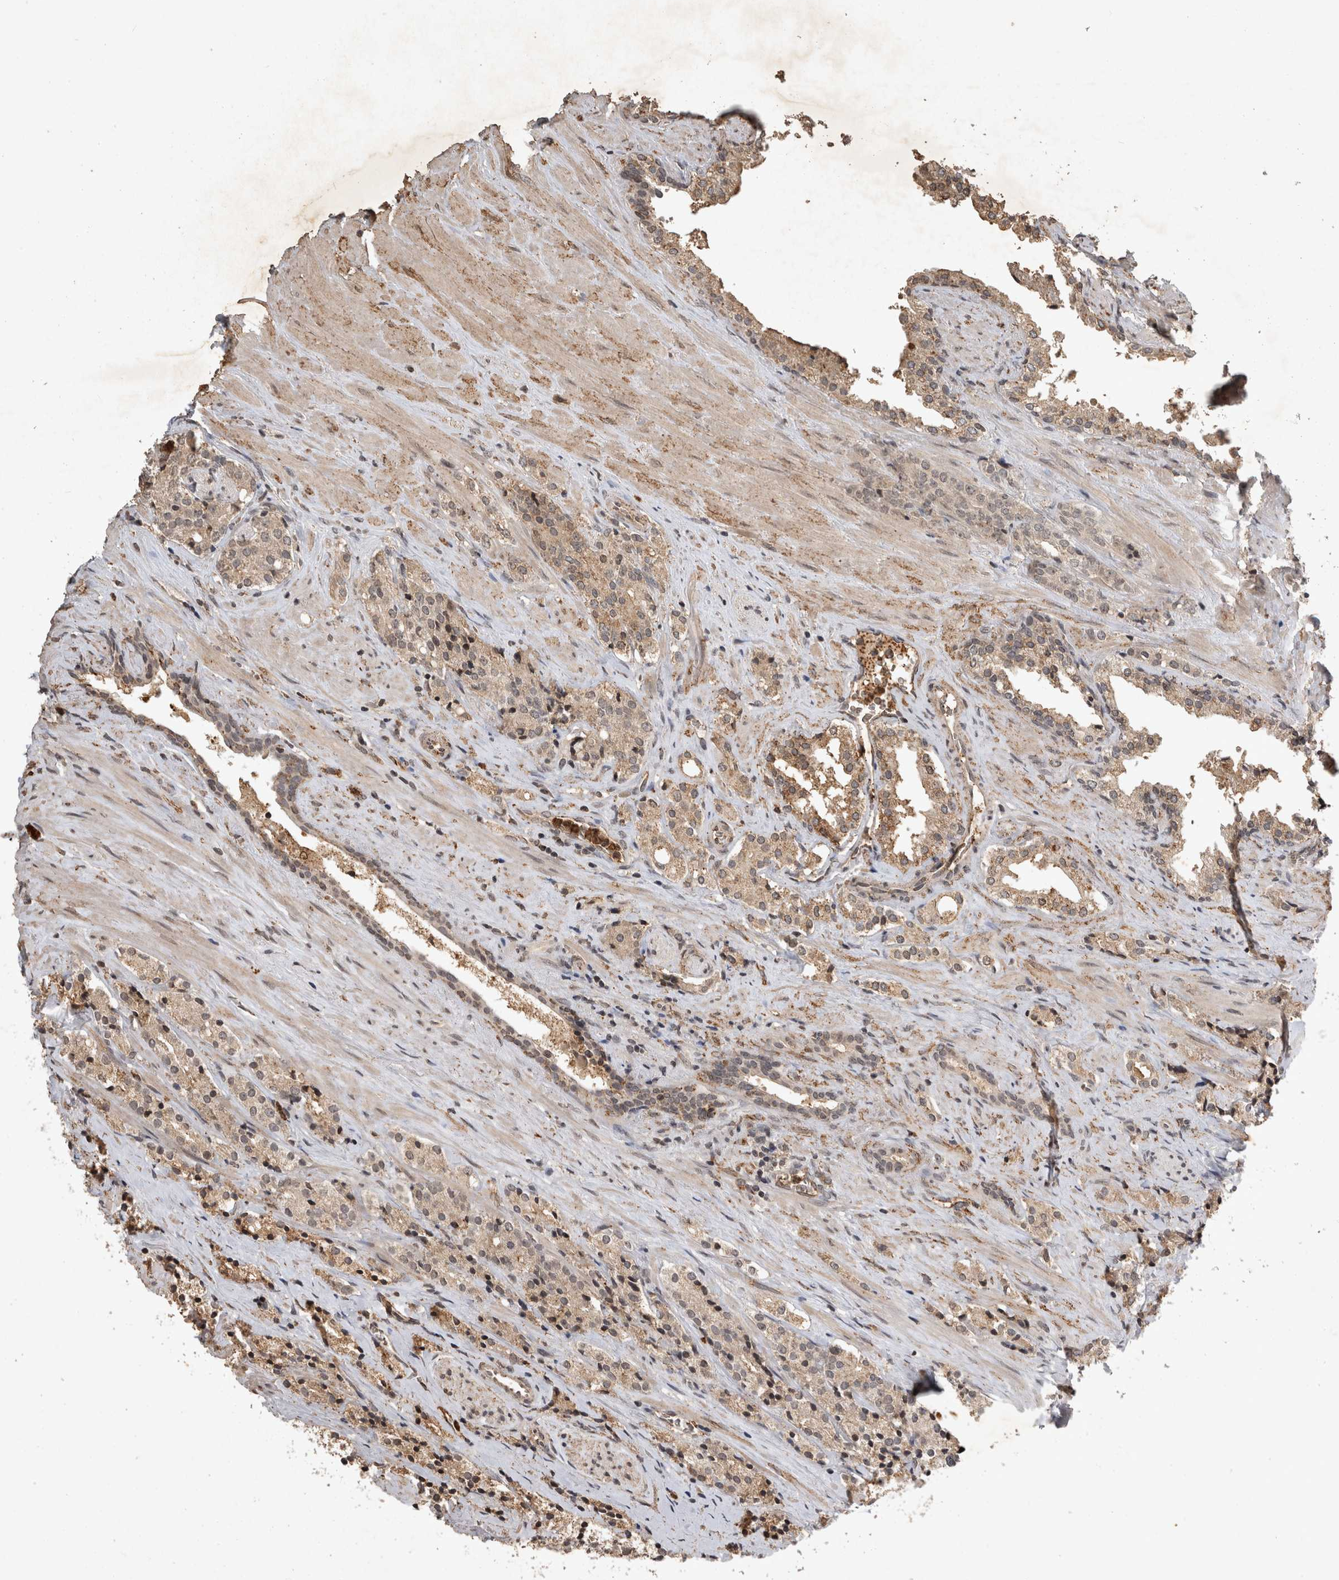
{"staining": {"intensity": "moderate", "quantity": "<25%", "location": "cytoplasmic/membranous"}, "tissue": "prostate cancer", "cell_type": "Tumor cells", "image_type": "cancer", "snomed": [{"axis": "morphology", "description": "Adenocarcinoma, High grade"}, {"axis": "topography", "description": "Prostate"}], "caption": "A high-resolution image shows immunohistochemistry staining of prostate cancer (high-grade adenocarcinoma), which reveals moderate cytoplasmic/membranous positivity in about <25% of tumor cells.", "gene": "HRK", "patient": {"sex": "male", "age": 71}}